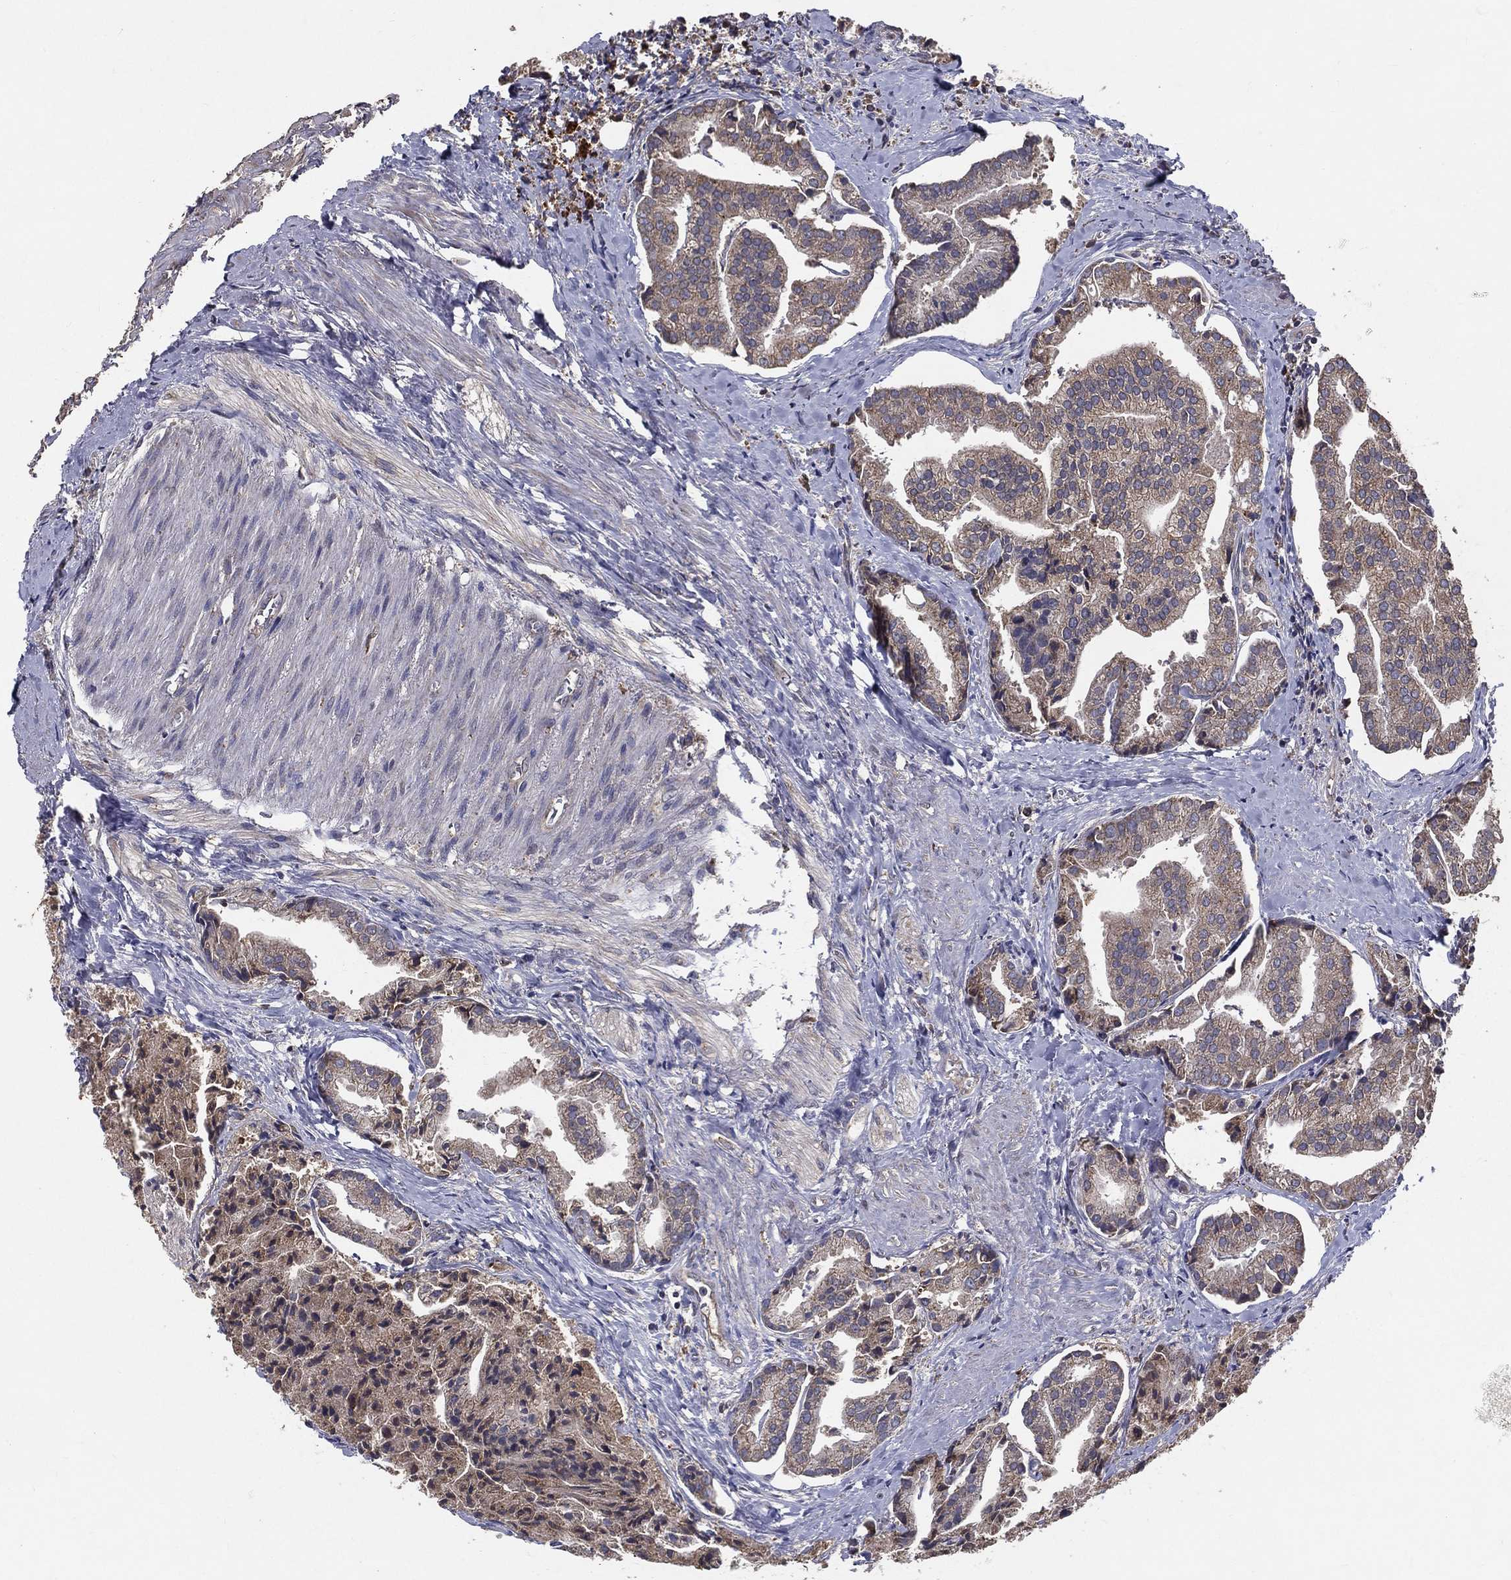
{"staining": {"intensity": "weak", "quantity": ">75%", "location": "cytoplasmic/membranous"}, "tissue": "prostate cancer", "cell_type": "Tumor cells", "image_type": "cancer", "snomed": [{"axis": "morphology", "description": "Adenocarcinoma, NOS"}, {"axis": "topography", "description": "Prostate and seminal vesicle, NOS"}, {"axis": "topography", "description": "Prostate"}], "caption": "DAB (3,3'-diaminobenzidine) immunohistochemical staining of prostate adenocarcinoma displays weak cytoplasmic/membranous protein positivity in about >75% of tumor cells.", "gene": "MT-ND1", "patient": {"sex": "male", "age": 44}}